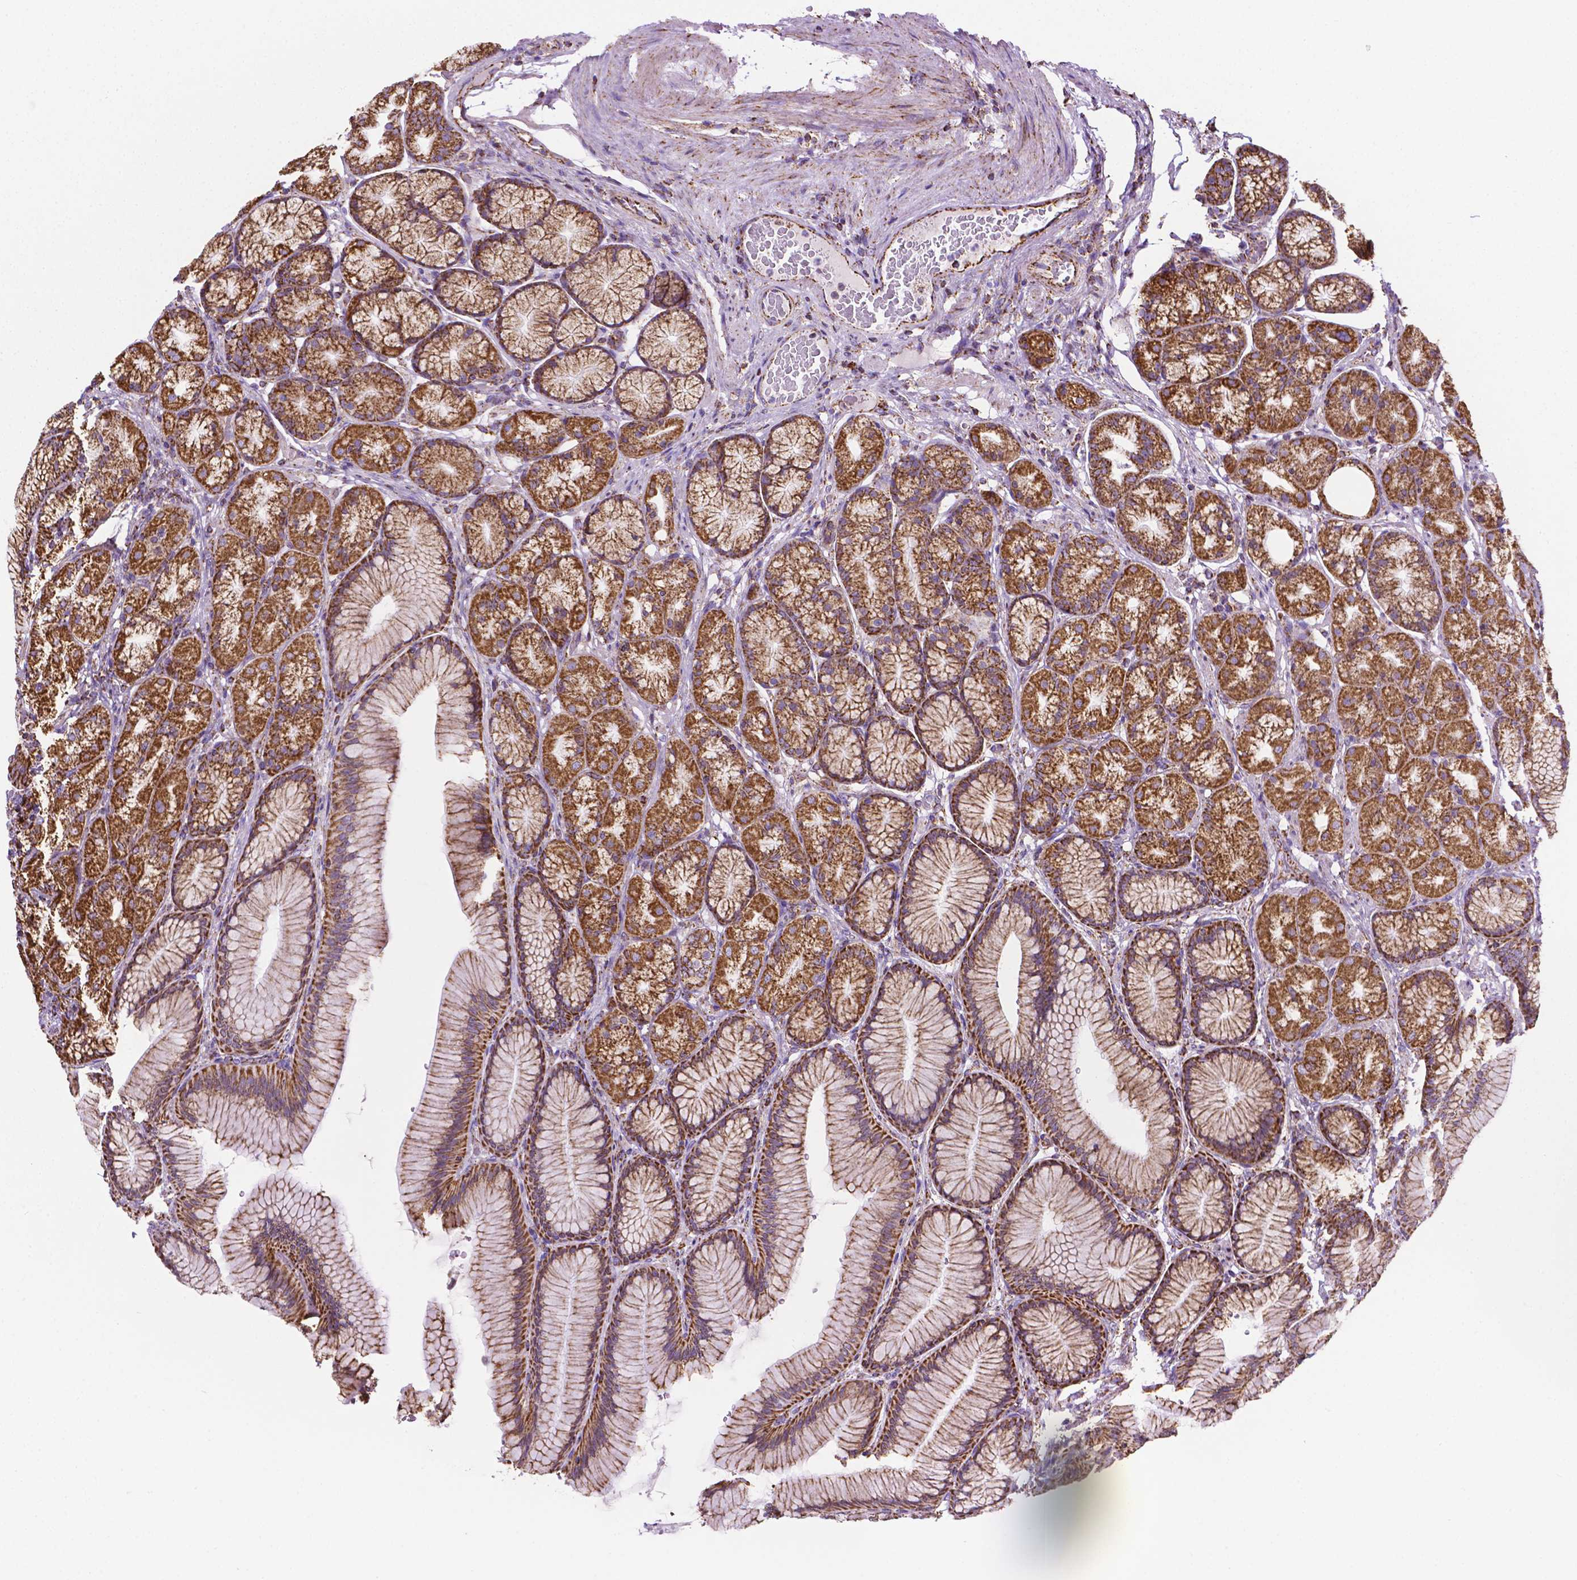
{"staining": {"intensity": "strong", "quantity": ">75%", "location": "cytoplasmic/membranous"}, "tissue": "stomach", "cell_type": "Glandular cells", "image_type": "normal", "snomed": [{"axis": "morphology", "description": "Normal tissue, NOS"}, {"axis": "morphology", "description": "Adenocarcinoma, NOS"}, {"axis": "morphology", "description": "Adenocarcinoma, High grade"}, {"axis": "topography", "description": "Stomach, upper"}, {"axis": "topography", "description": "Stomach"}], "caption": "Glandular cells exhibit high levels of strong cytoplasmic/membranous positivity in about >75% of cells in benign stomach.", "gene": "RMDN3", "patient": {"sex": "female", "age": 65}}